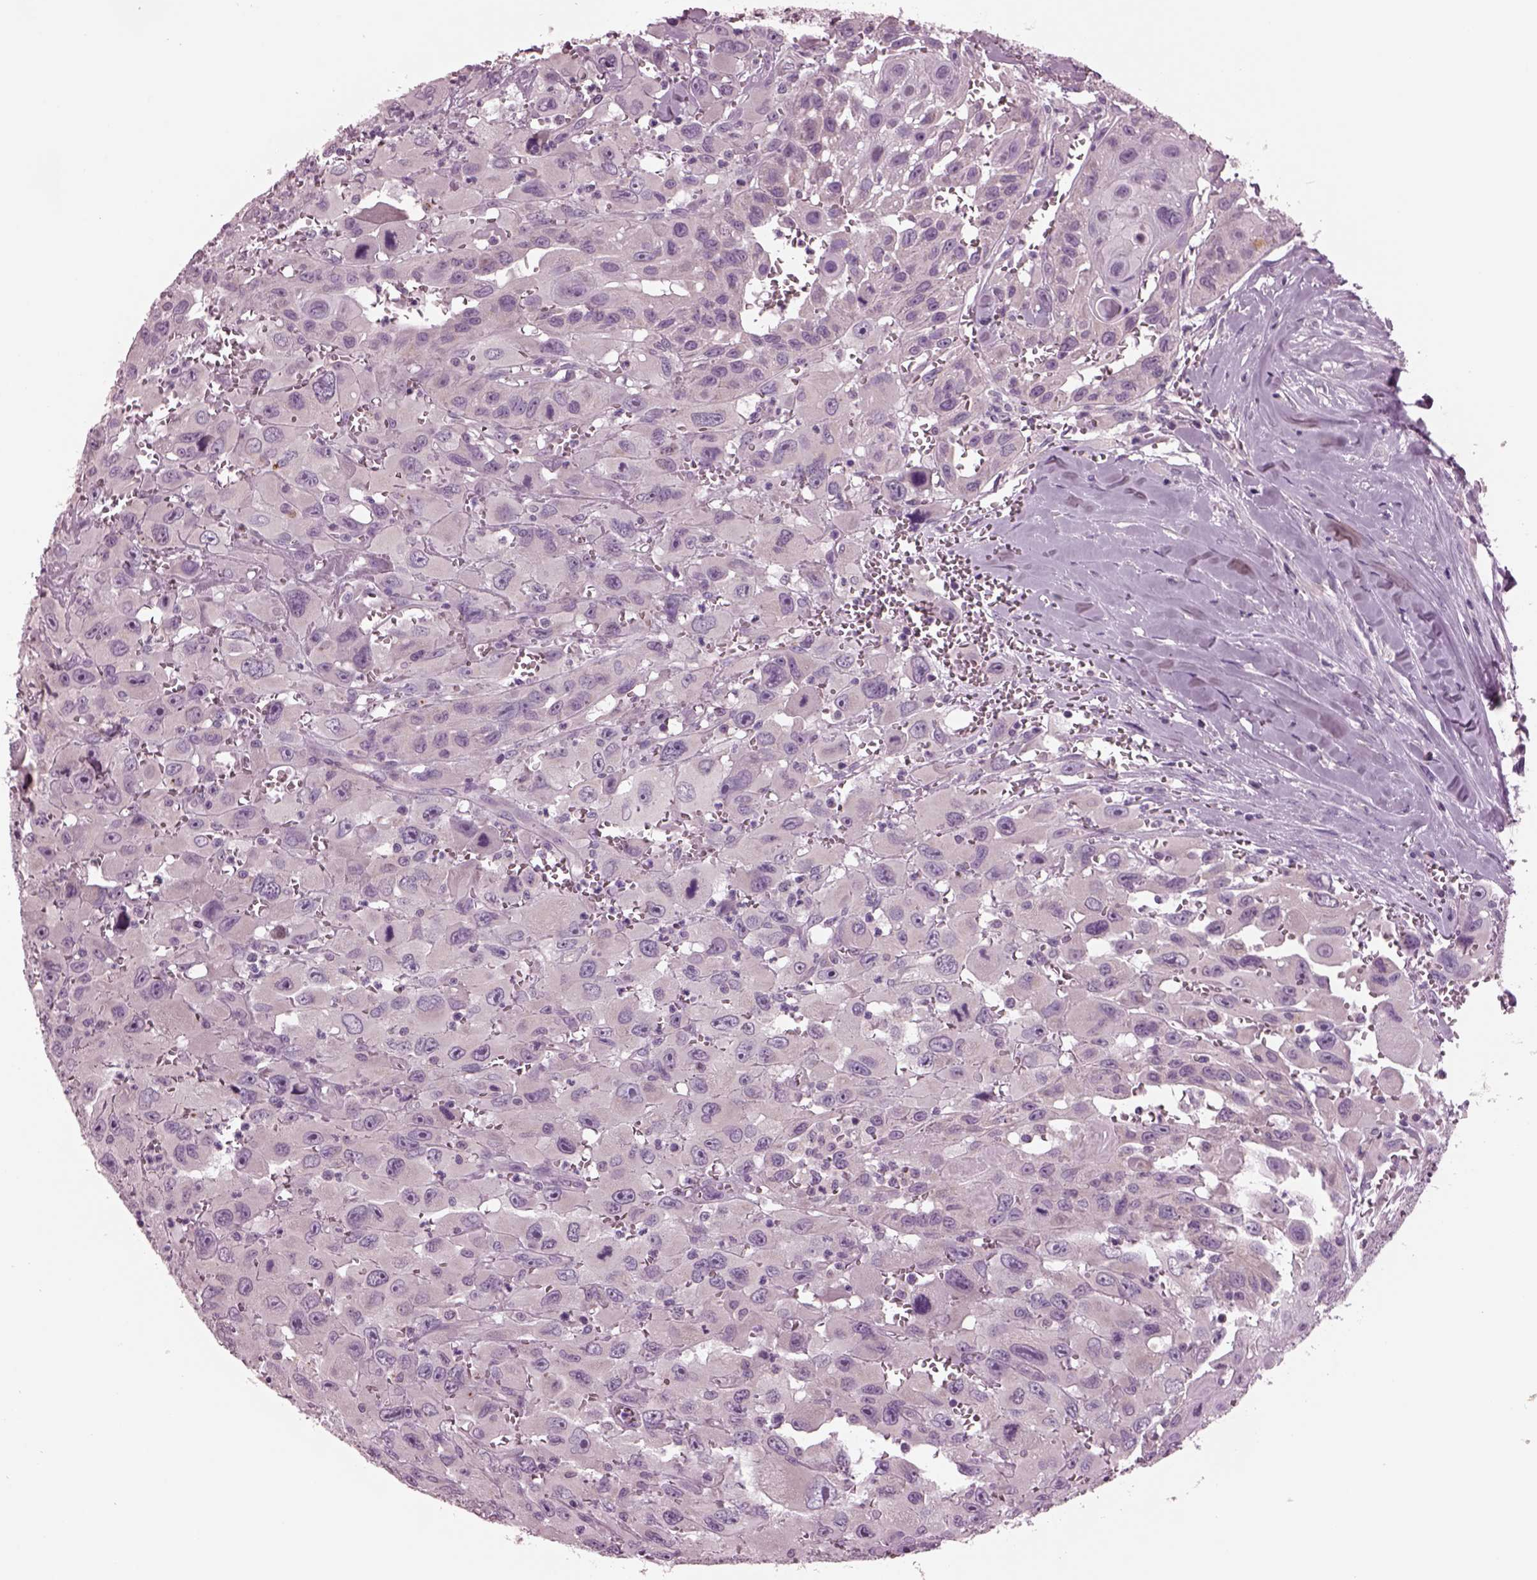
{"staining": {"intensity": "weak", "quantity": ">75%", "location": "cytoplasmic/membranous"}, "tissue": "head and neck cancer", "cell_type": "Tumor cells", "image_type": "cancer", "snomed": [{"axis": "morphology", "description": "Squamous cell carcinoma, NOS"}, {"axis": "morphology", "description": "Squamous cell carcinoma, metastatic, NOS"}, {"axis": "topography", "description": "Oral tissue"}, {"axis": "topography", "description": "Head-Neck"}], "caption": "IHC of human head and neck cancer (metastatic squamous cell carcinoma) demonstrates low levels of weak cytoplasmic/membranous expression in about >75% of tumor cells.", "gene": "AP4M1", "patient": {"sex": "female", "age": 85}}